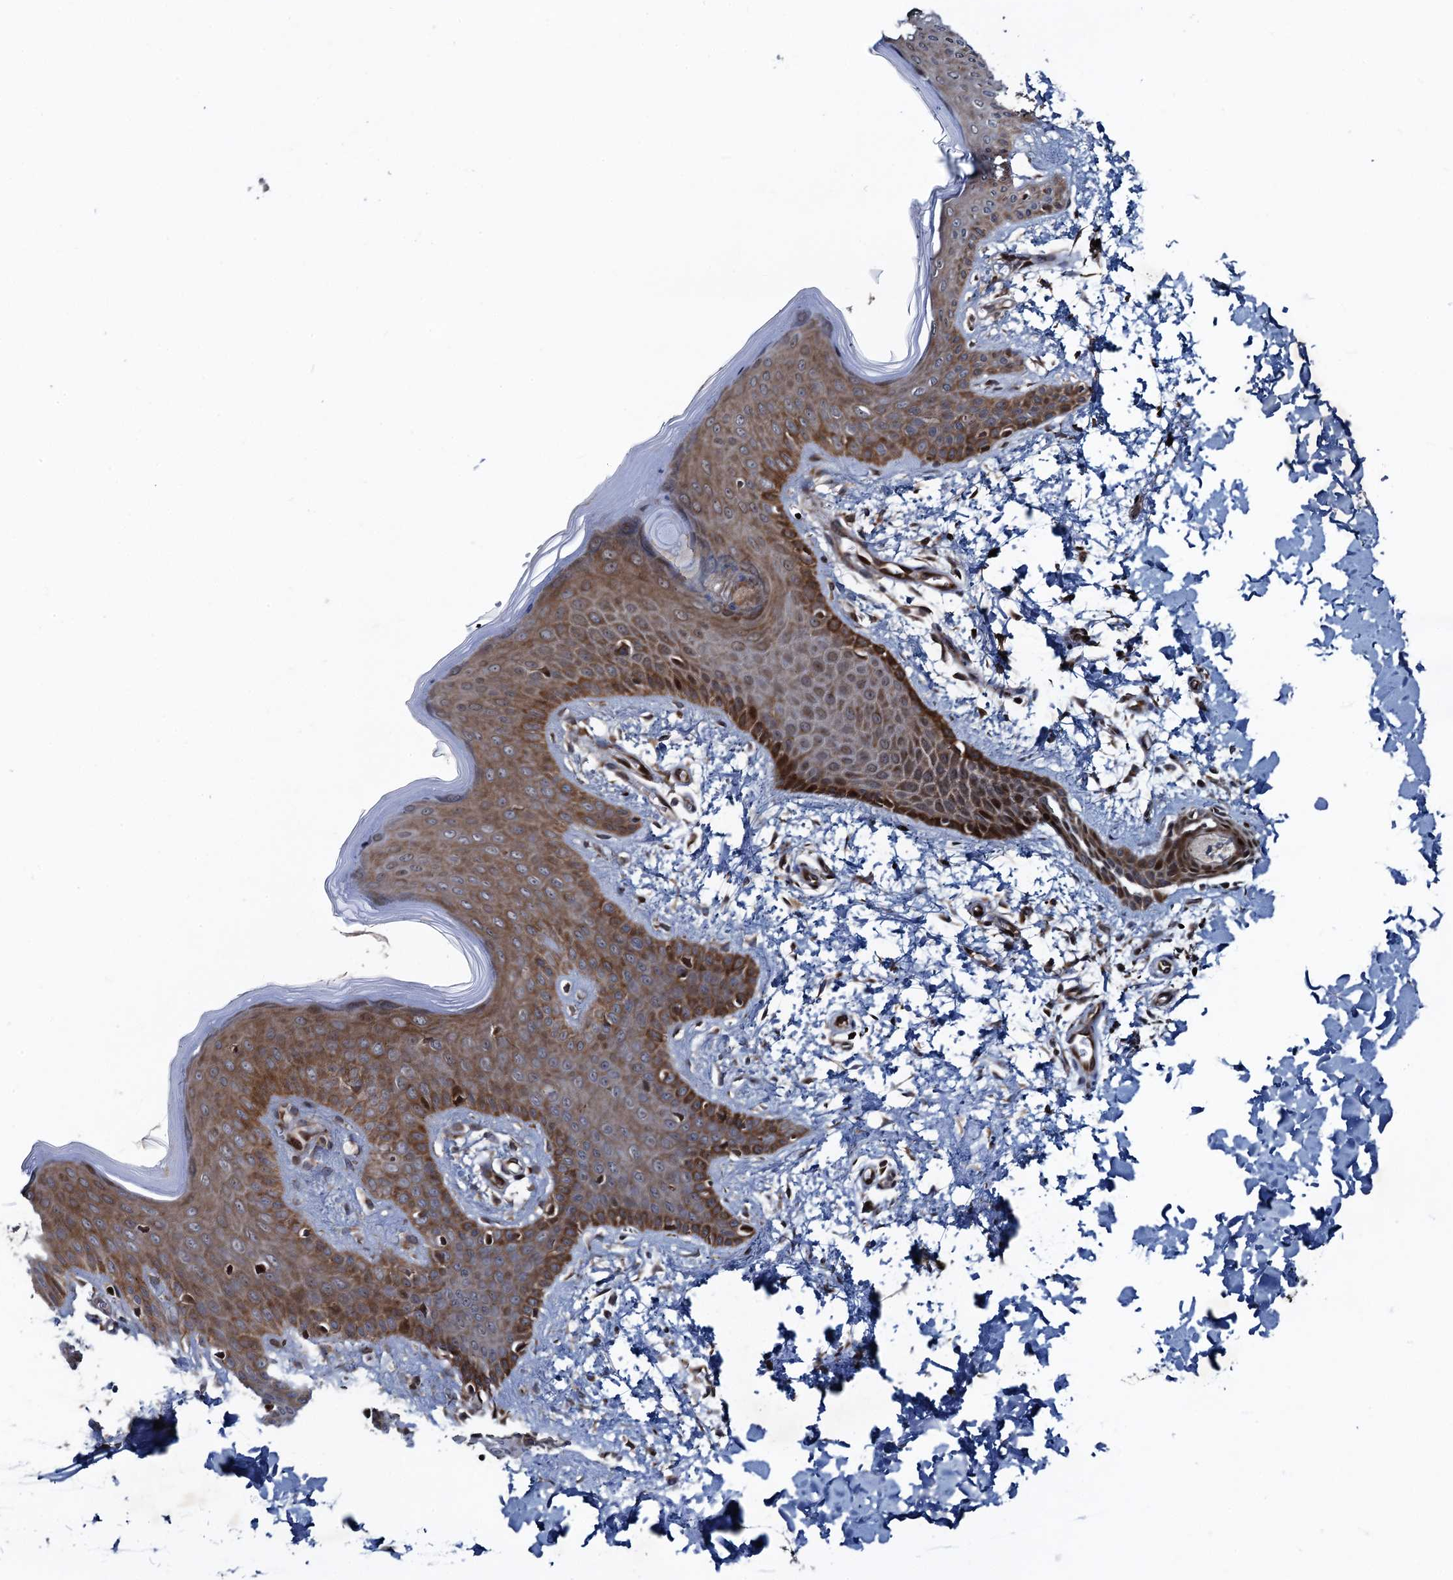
{"staining": {"intensity": "moderate", "quantity": ">75%", "location": "cytoplasmic/membranous,nuclear"}, "tissue": "skin", "cell_type": "Fibroblasts", "image_type": "normal", "snomed": [{"axis": "morphology", "description": "Normal tissue, NOS"}, {"axis": "topography", "description": "Skin"}], "caption": "Fibroblasts reveal medium levels of moderate cytoplasmic/membranous,nuclear expression in about >75% of cells in benign skin.", "gene": "ATOSA", "patient": {"sex": "male", "age": 36}}